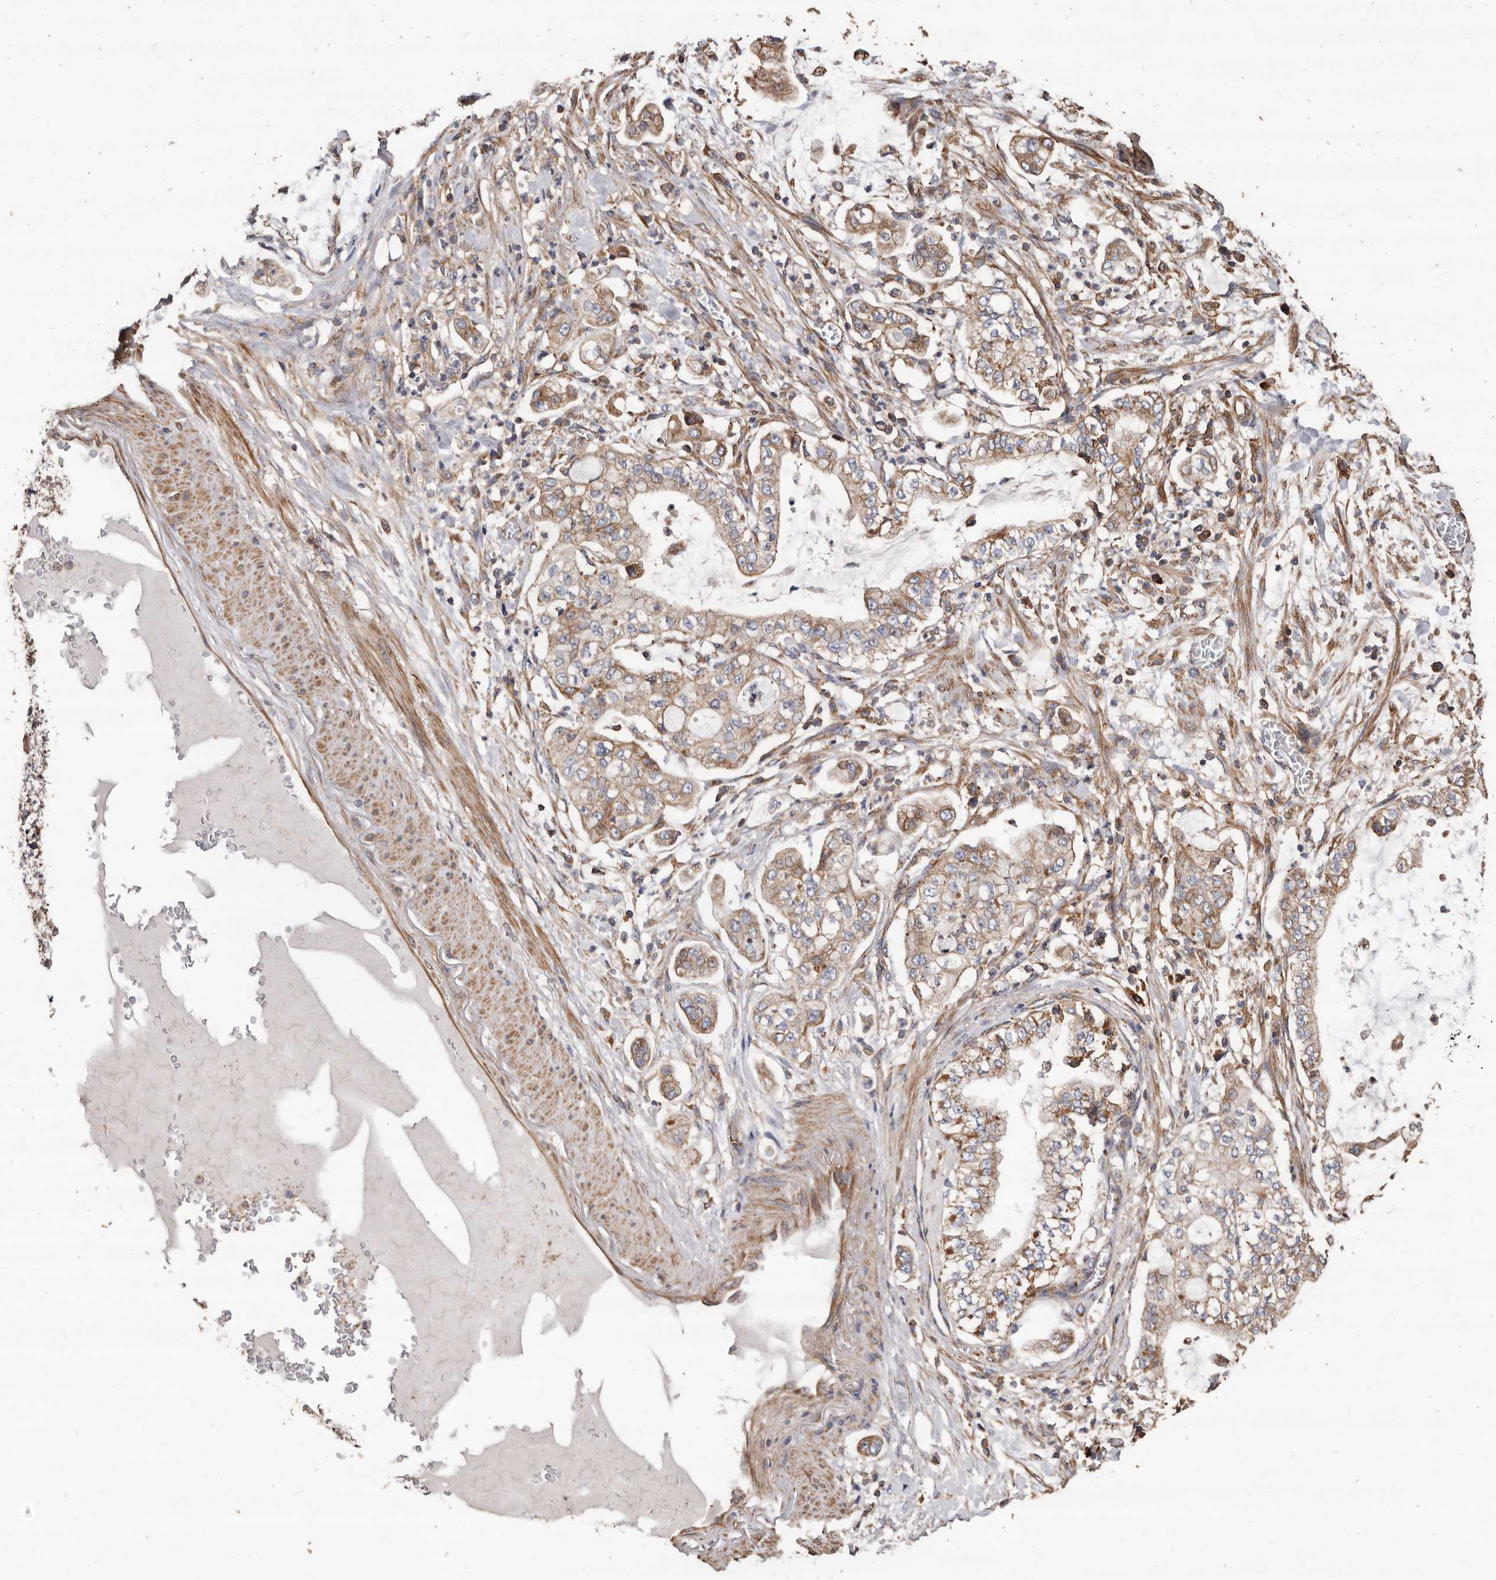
{"staining": {"intensity": "moderate", "quantity": ">75%", "location": "cytoplasmic/membranous"}, "tissue": "stomach cancer", "cell_type": "Tumor cells", "image_type": "cancer", "snomed": [{"axis": "morphology", "description": "Adenocarcinoma, NOS"}, {"axis": "topography", "description": "Stomach"}], "caption": "Stomach adenocarcinoma was stained to show a protein in brown. There is medium levels of moderate cytoplasmic/membranous positivity in approximately >75% of tumor cells.", "gene": "OSGIN2", "patient": {"sex": "male", "age": 76}}